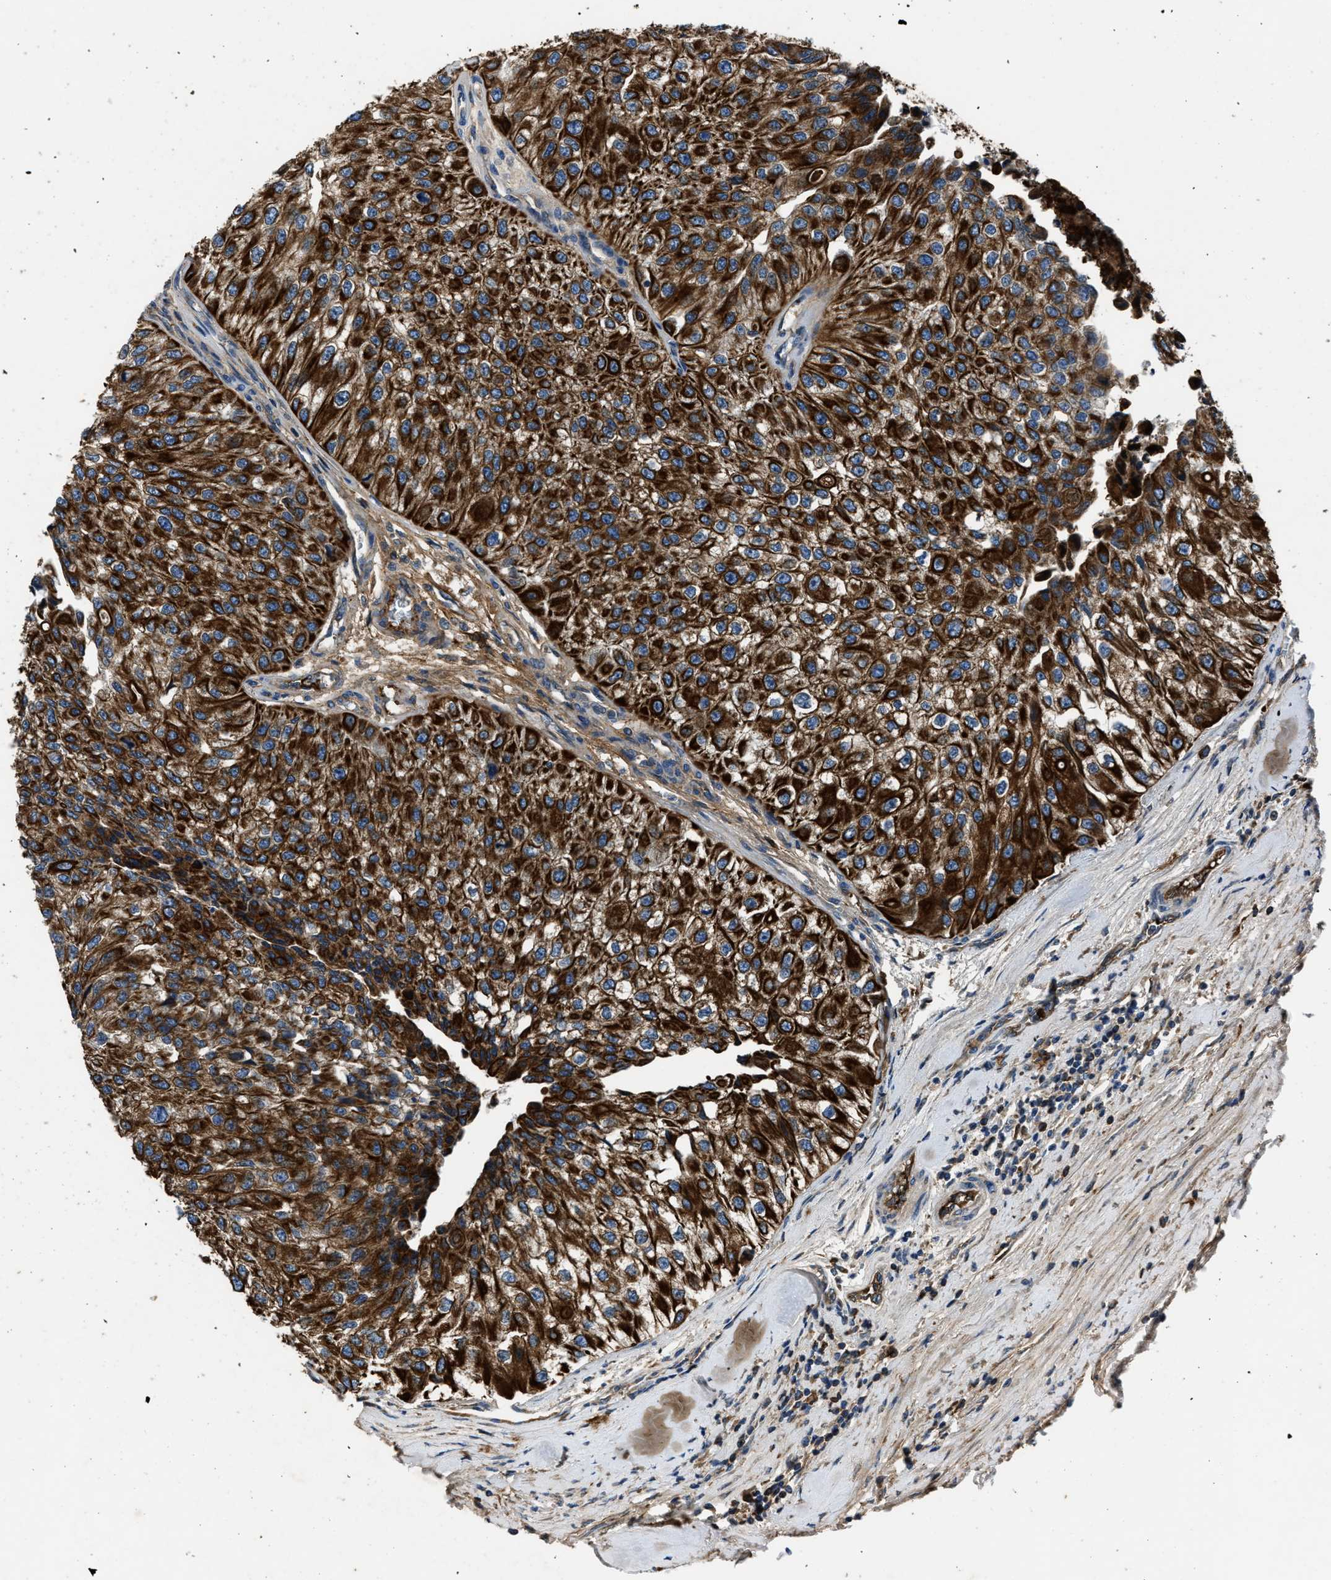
{"staining": {"intensity": "strong", "quantity": ">75%", "location": "cytoplasmic/membranous"}, "tissue": "urothelial cancer", "cell_type": "Tumor cells", "image_type": "cancer", "snomed": [{"axis": "morphology", "description": "Urothelial carcinoma, High grade"}, {"axis": "topography", "description": "Kidney"}, {"axis": "topography", "description": "Urinary bladder"}], "caption": "Urothelial cancer stained with a brown dye shows strong cytoplasmic/membranous positive expression in approximately >75% of tumor cells.", "gene": "ERC1", "patient": {"sex": "male", "age": 77}}